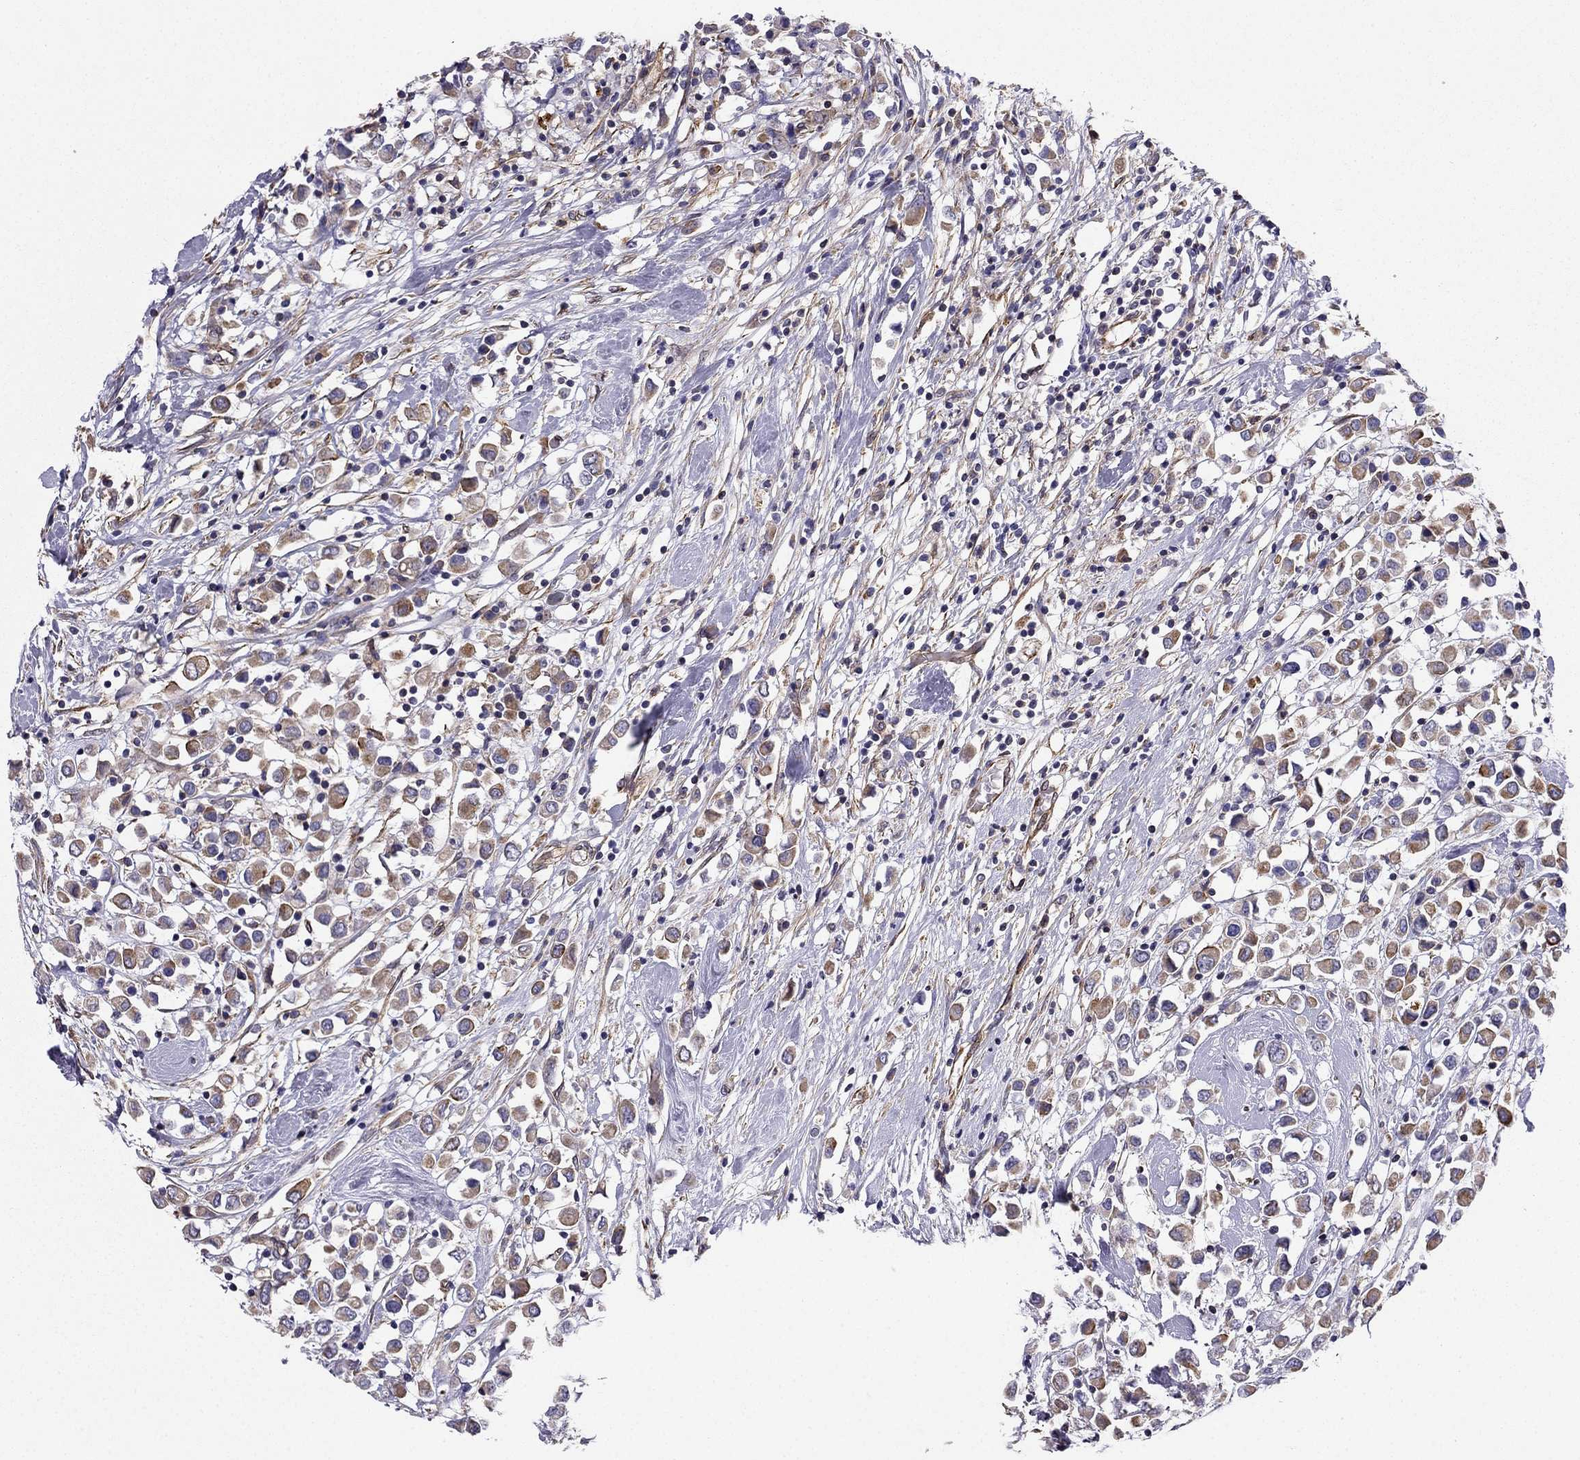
{"staining": {"intensity": "strong", "quantity": "25%-75%", "location": "cytoplasmic/membranous"}, "tissue": "breast cancer", "cell_type": "Tumor cells", "image_type": "cancer", "snomed": [{"axis": "morphology", "description": "Duct carcinoma"}, {"axis": "topography", "description": "Breast"}], "caption": "The photomicrograph shows staining of breast cancer (intraductal carcinoma), revealing strong cytoplasmic/membranous protein expression (brown color) within tumor cells. (IHC, brightfield microscopy, high magnification).", "gene": "ENOX1", "patient": {"sex": "female", "age": 61}}